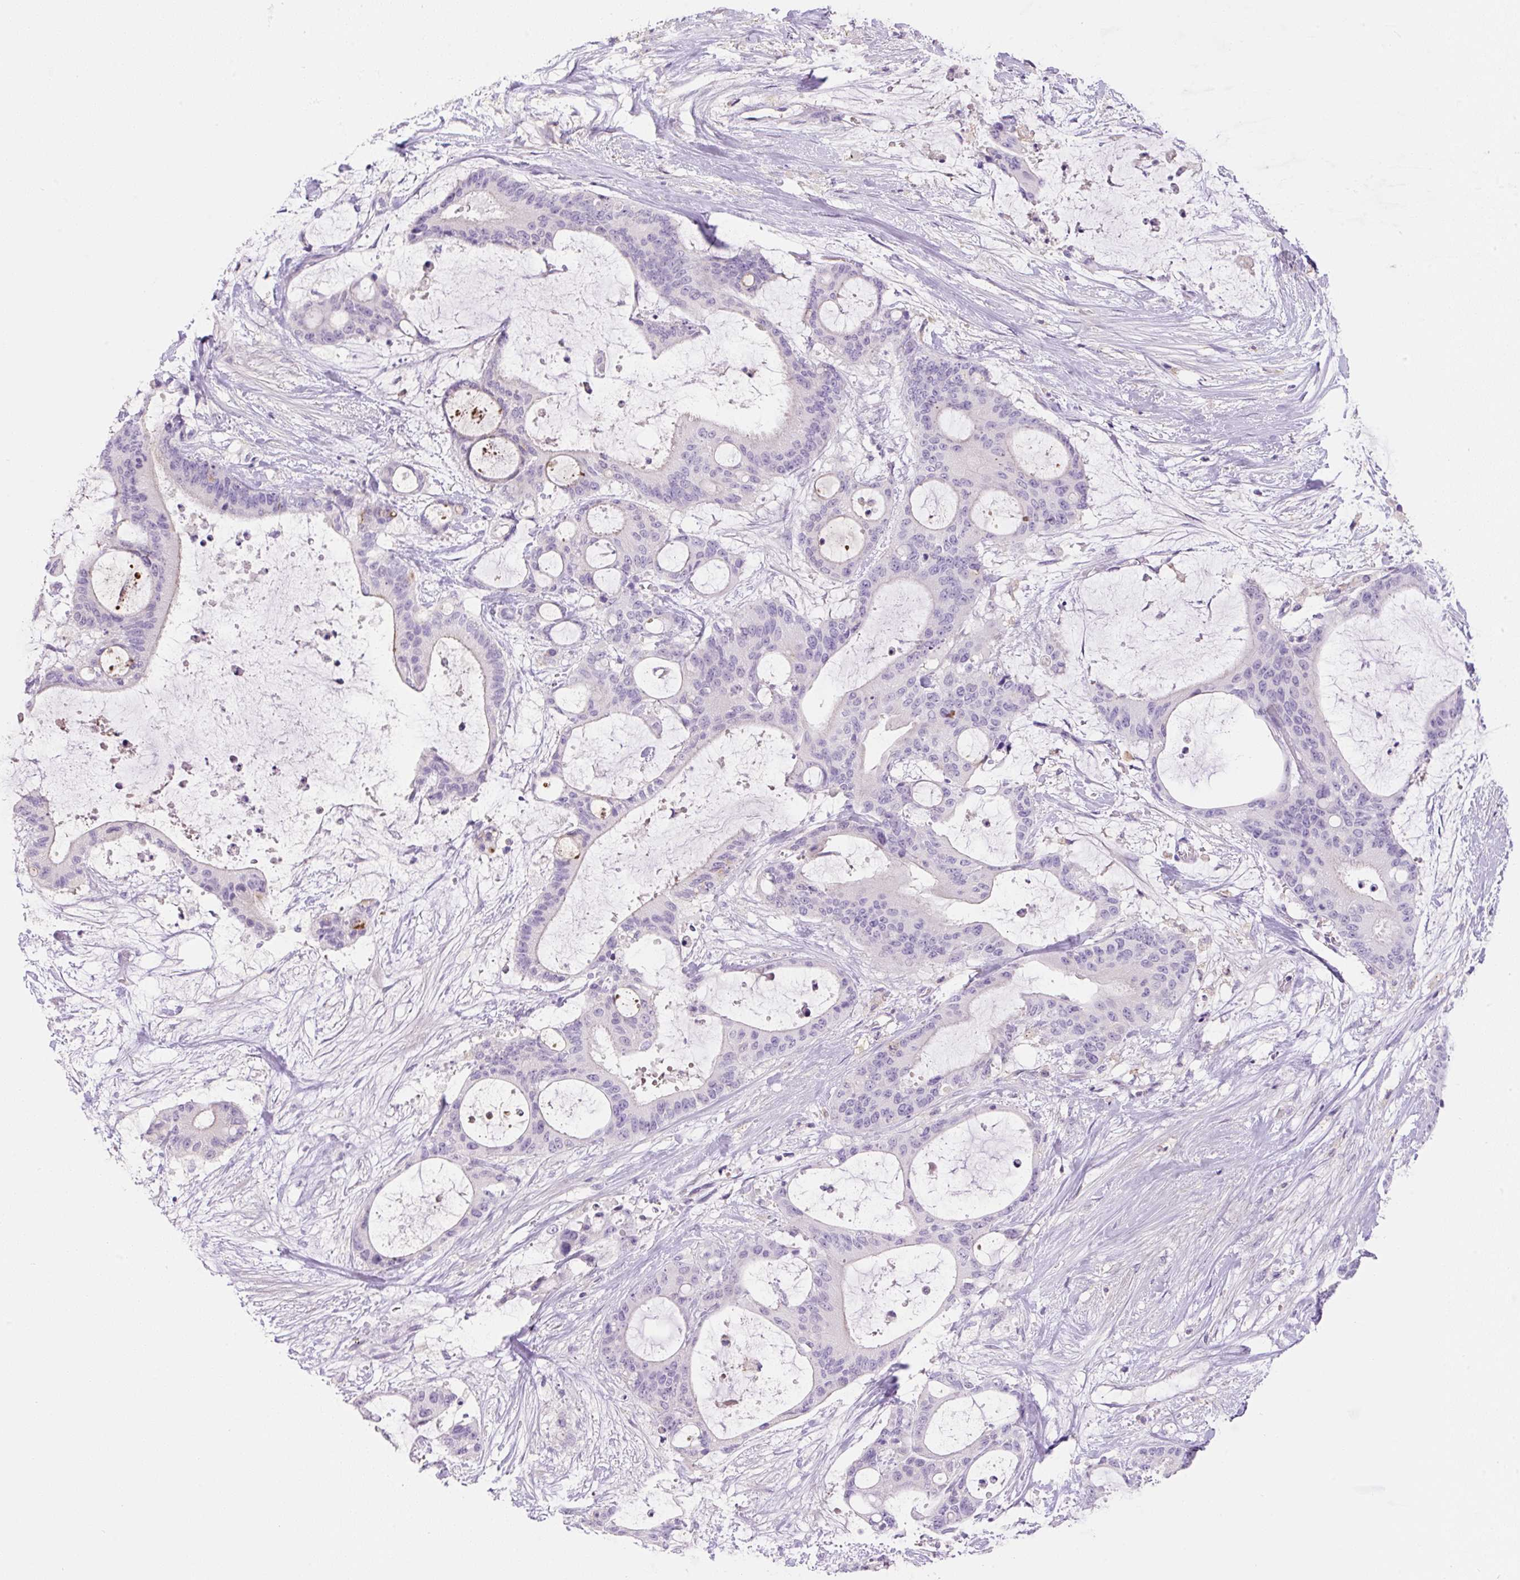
{"staining": {"intensity": "negative", "quantity": "none", "location": "none"}, "tissue": "liver cancer", "cell_type": "Tumor cells", "image_type": "cancer", "snomed": [{"axis": "morphology", "description": "Normal tissue, NOS"}, {"axis": "morphology", "description": "Cholangiocarcinoma"}, {"axis": "topography", "description": "Liver"}, {"axis": "topography", "description": "Peripheral nerve tissue"}], "caption": "Tumor cells show no significant positivity in liver cancer. (DAB immunohistochemistry (IHC) visualized using brightfield microscopy, high magnification).", "gene": "TDRD15", "patient": {"sex": "female", "age": 73}}